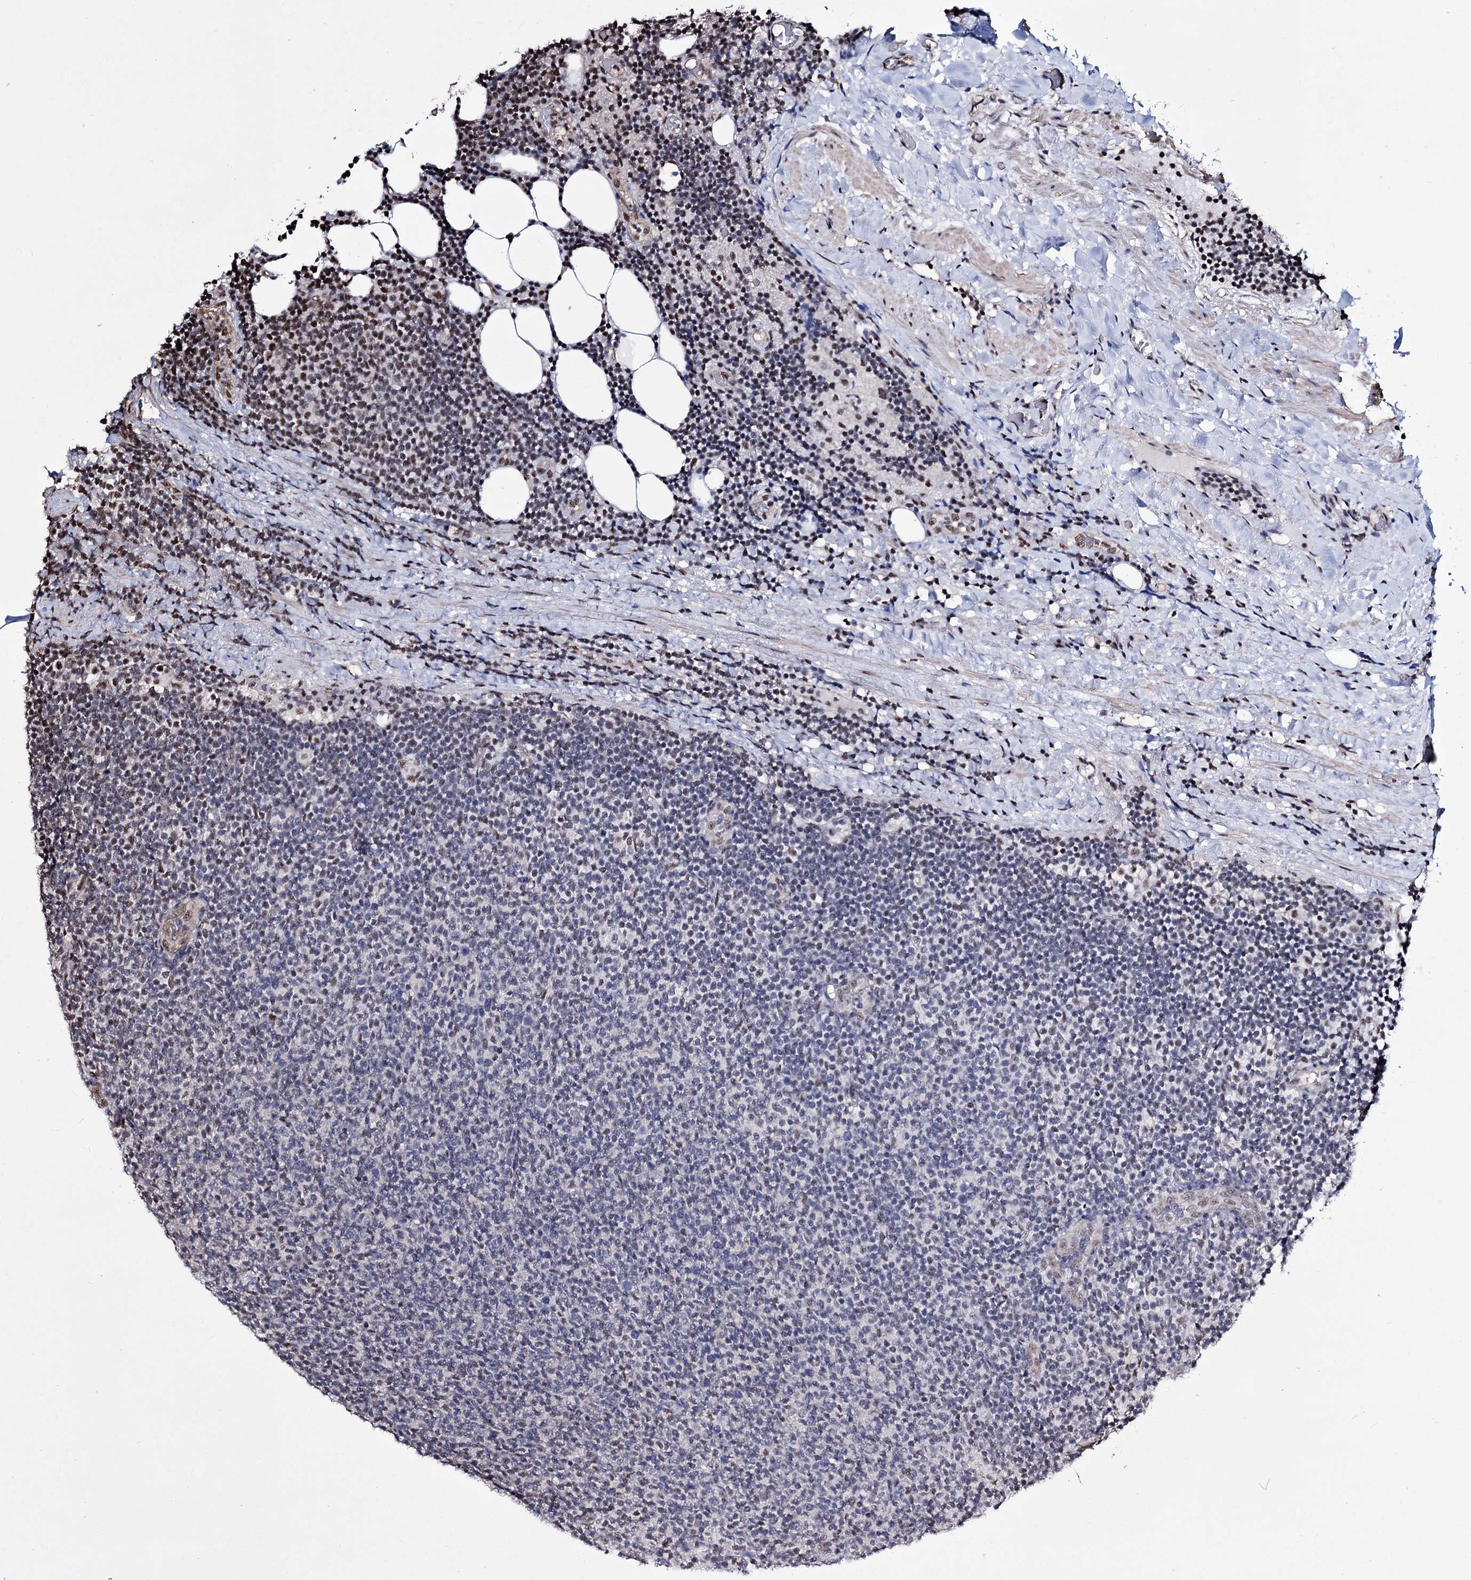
{"staining": {"intensity": "moderate", "quantity": "<25%", "location": "nuclear"}, "tissue": "lymphoma", "cell_type": "Tumor cells", "image_type": "cancer", "snomed": [{"axis": "morphology", "description": "Malignant lymphoma, non-Hodgkin's type, Low grade"}, {"axis": "topography", "description": "Lymph node"}], "caption": "Tumor cells display low levels of moderate nuclear positivity in about <25% of cells in lymphoma.", "gene": "CHMP7", "patient": {"sex": "male", "age": 66}}